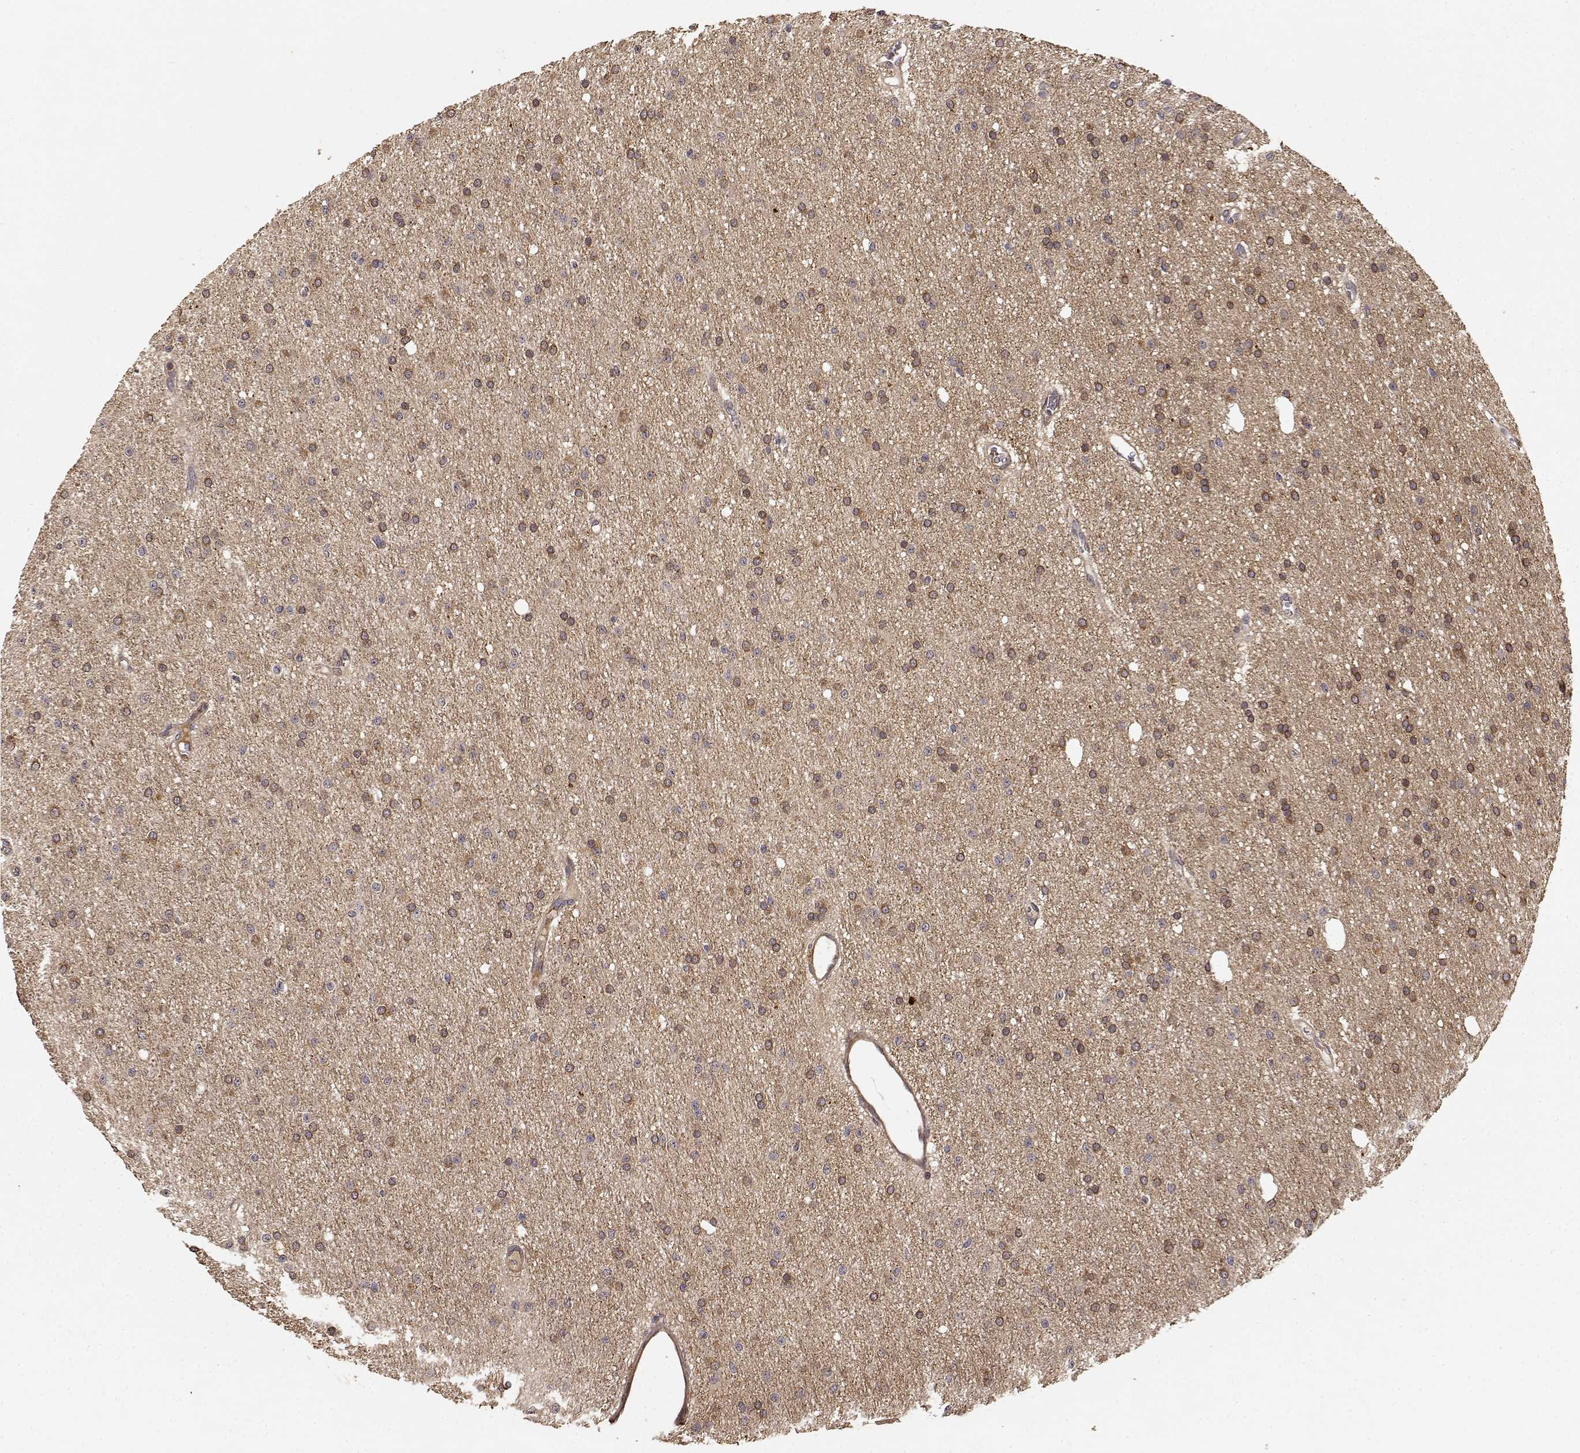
{"staining": {"intensity": "moderate", "quantity": "25%-75%", "location": "cytoplasmic/membranous"}, "tissue": "glioma", "cell_type": "Tumor cells", "image_type": "cancer", "snomed": [{"axis": "morphology", "description": "Glioma, malignant, Low grade"}, {"axis": "topography", "description": "Brain"}], "caption": "Approximately 25%-75% of tumor cells in glioma show moderate cytoplasmic/membranous protein staining as visualized by brown immunohistochemical staining.", "gene": "PICK1", "patient": {"sex": "male", "age": 27}}